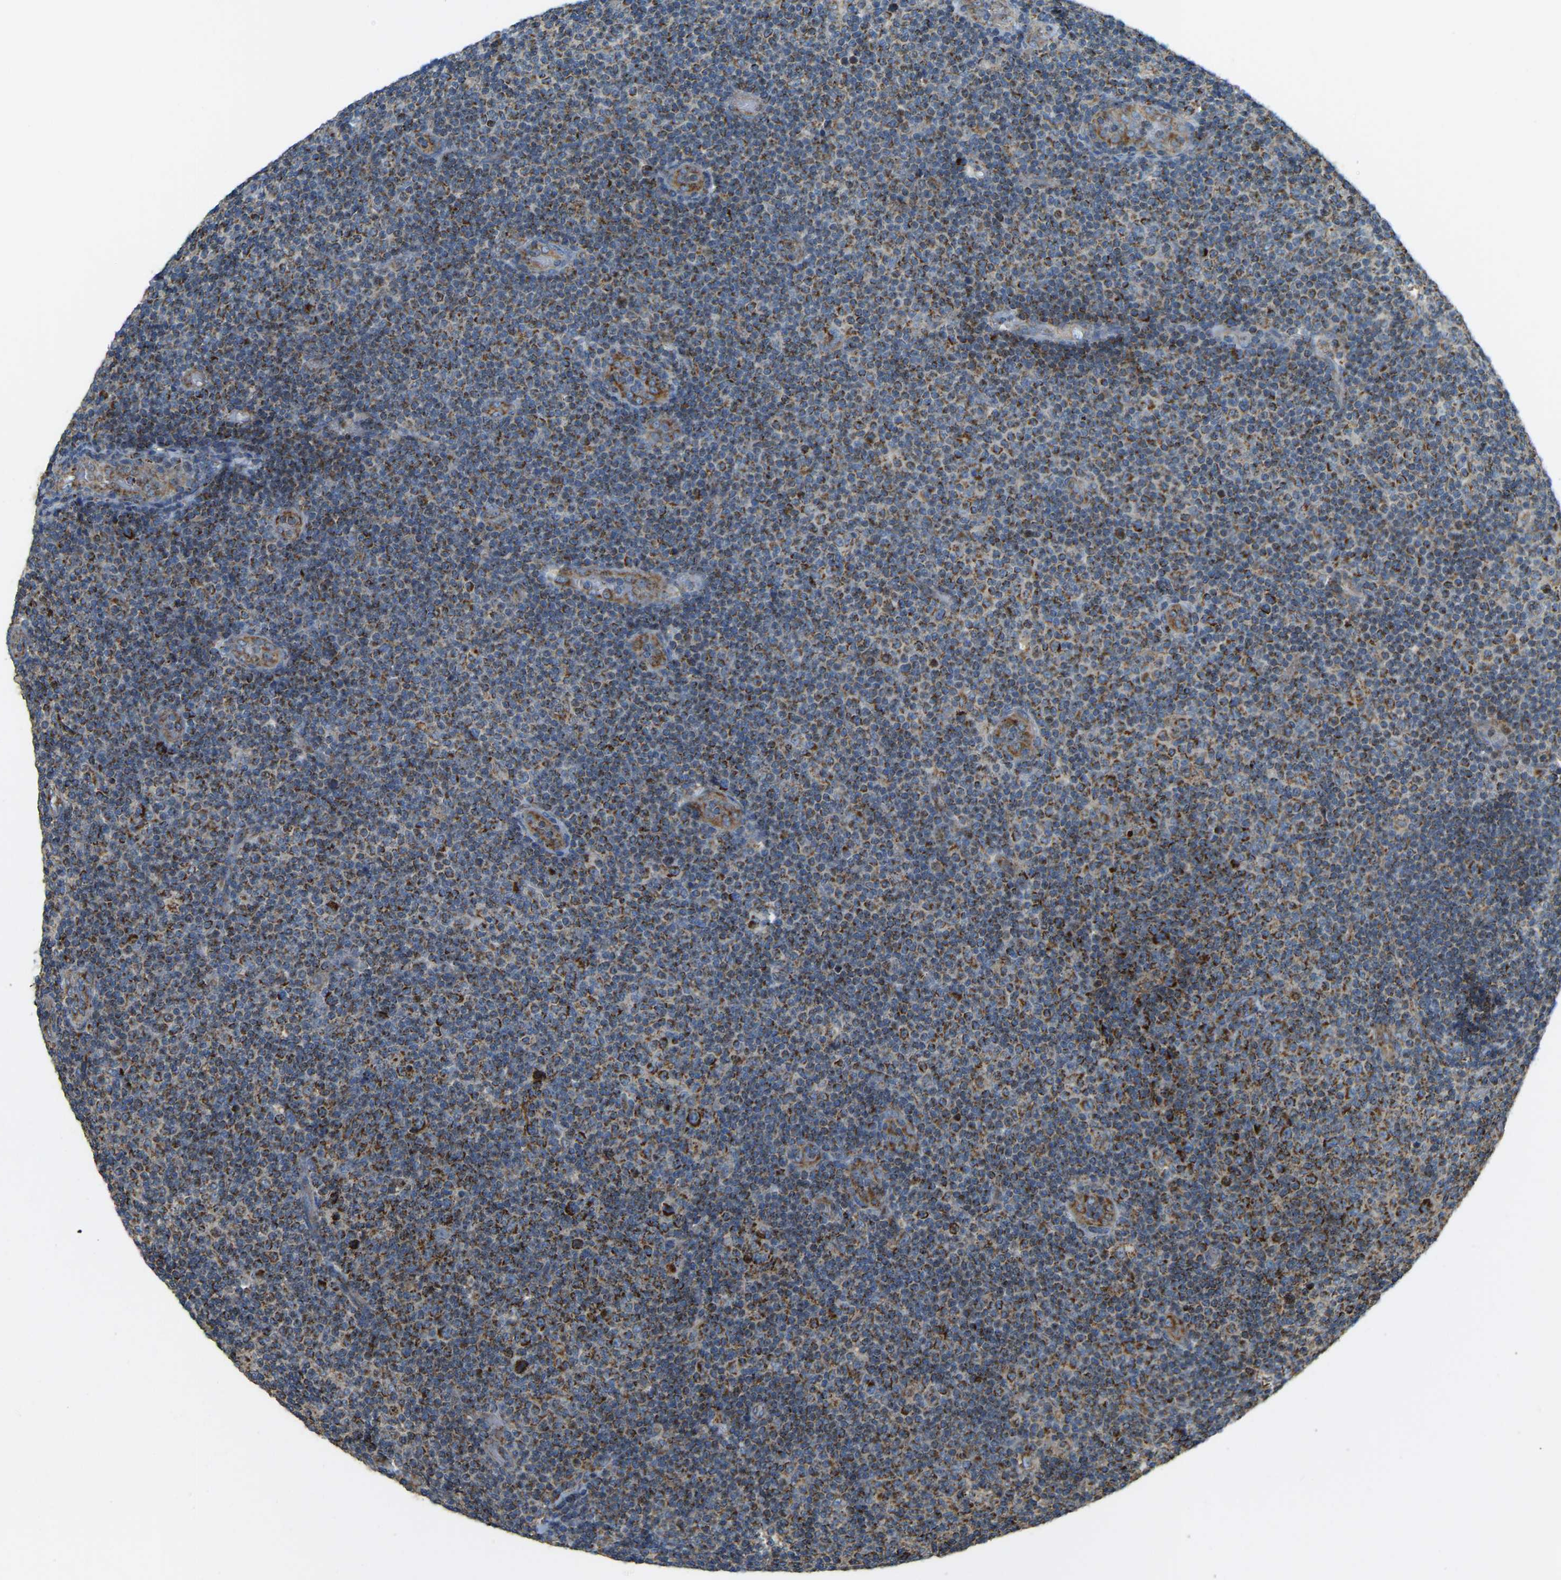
{"staining": {"intensity": "strong", "quantity": ">75%", "location": "cytoplasmic/membranous"}, "tissue": "lymphoma", "cell_type": "Tumor cells", "image_type": "cancer", "snomed": [{"axis": "morphology", "description": "Malignant lymphoma, non-Hodgkin's type, Low grade"}, {"axis": "topography", "description": "Lymph node"}], "caption": "This photomicrograph exhibits malignant lymphoma, non-Hodgkin's type (low-grade) stained with IHC to label a protein in brown. The cytoplasmic/membranous of tumor cells show strong positivity for the protein. Nuclei are counter-stained blue.", "gene": "PSMD7", "patient": {"sex": "male", "age": 83}}